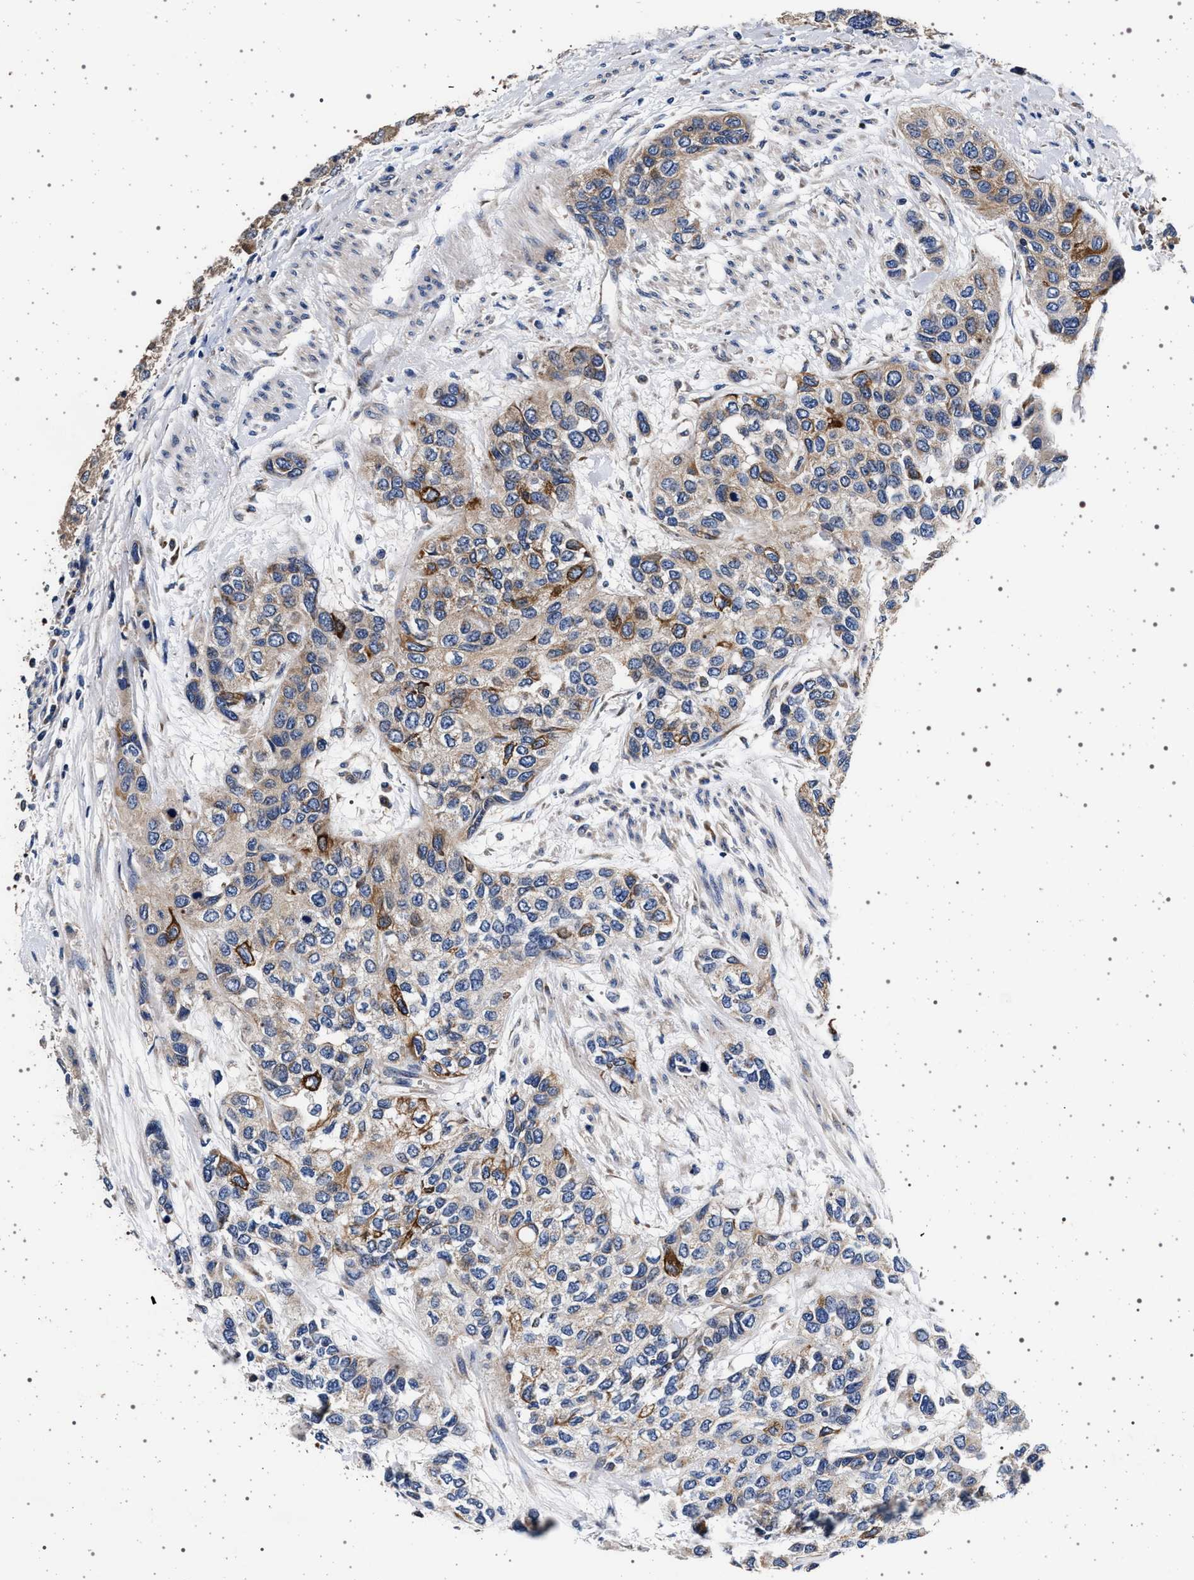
{"staining": {"intensity": "strong", "quantity": "<25%", "location": "cytoplasmic/membranous"}, "tissue": "urothelial cancer", "cell_type": "Tumor cells", "image_type": "cancer", "snomed": [{"axis": "morphology", "description": "Urothelial carcinoma, High grade"}, {"axis": "topography", "description": "Urinary bladder"}], "caption": "Immunohistochemical staining of urothelial cancer reveals medium levels of strong cytoplasmic/membranous protein expression in approximately <25% of tumor cells.", "gene": "MAP3K2", "patient": {"sex": "female", "age": 56}}